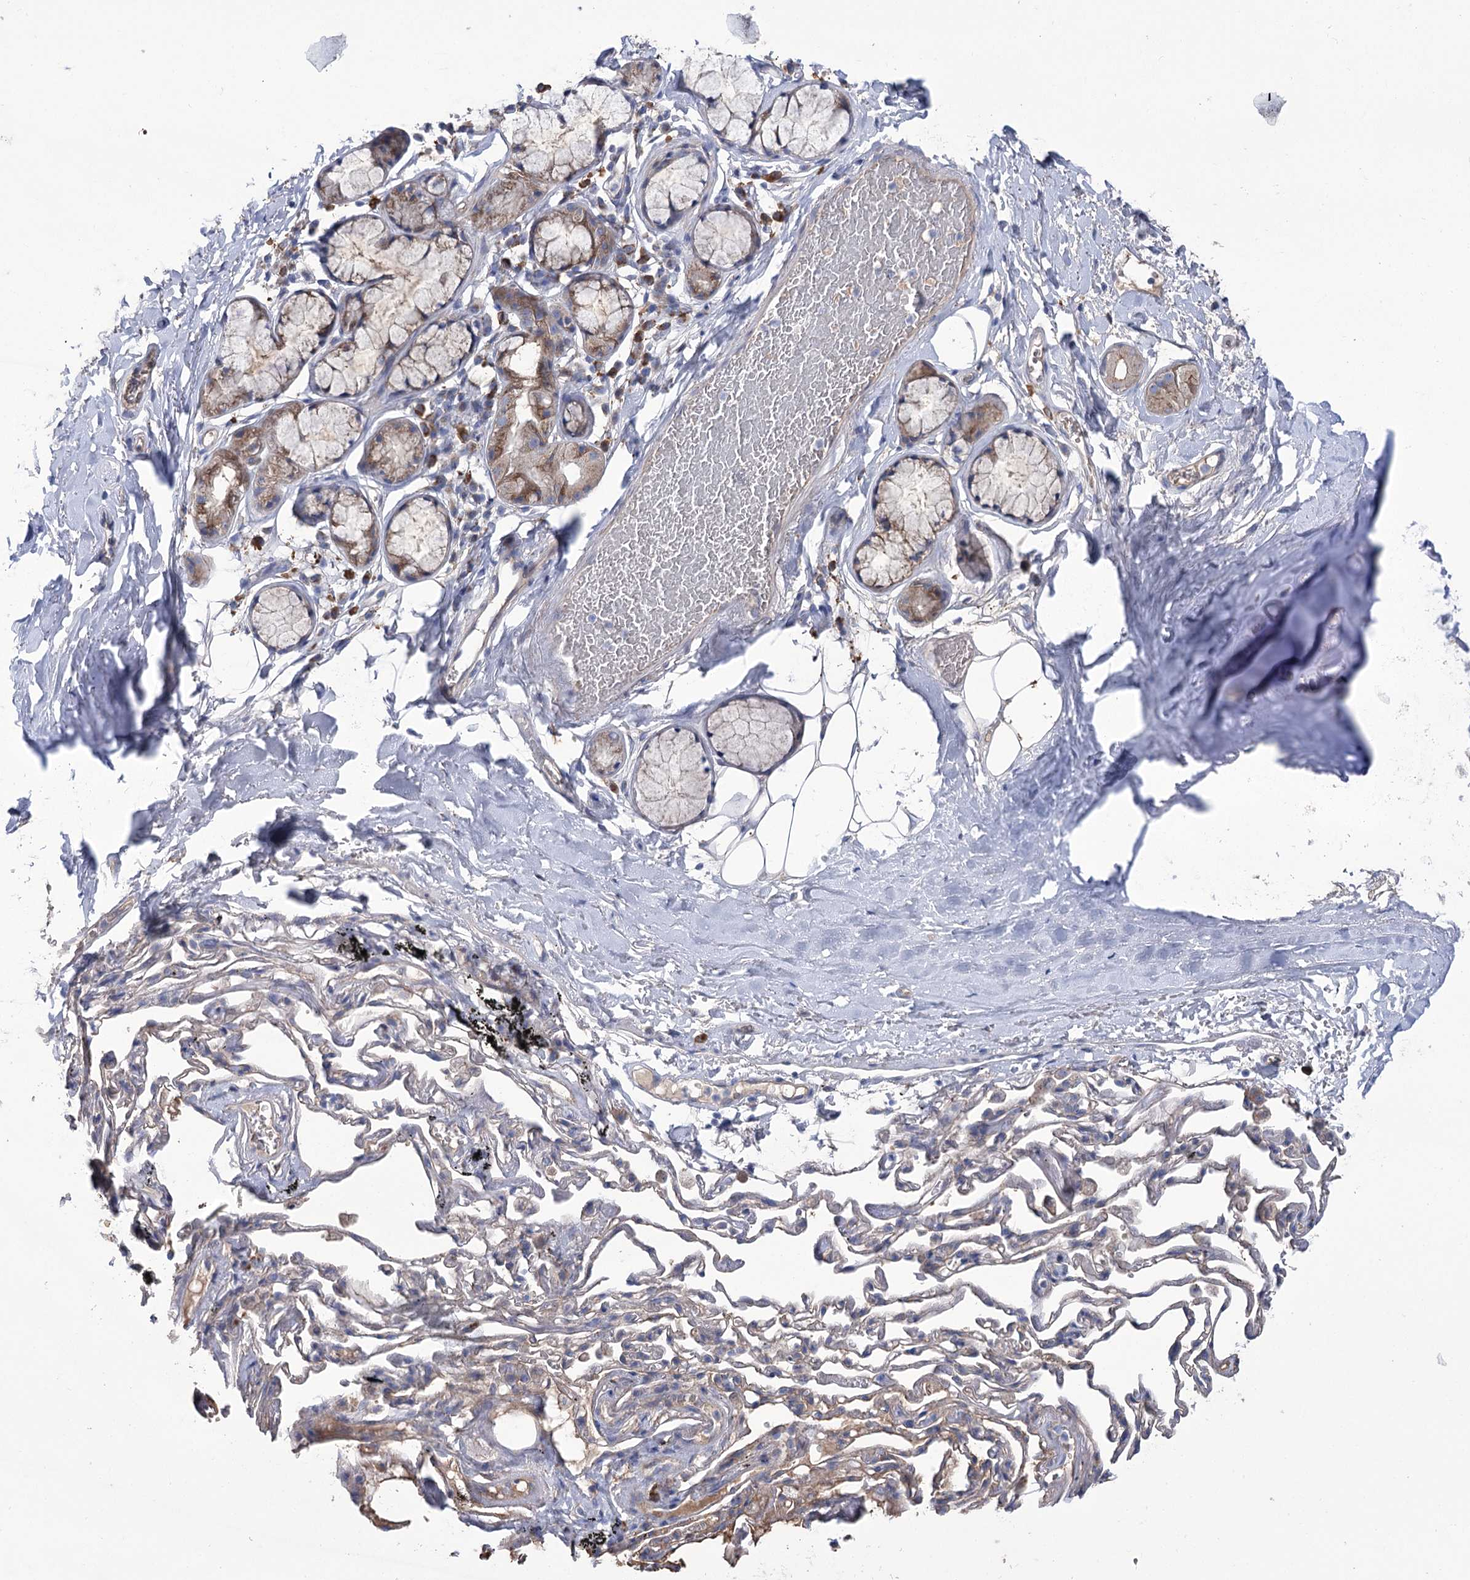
{"staining": {"intensity": "moderate", "quantity": "<25%", "location": "cytoplasmic/membranous"}, "tissue": "adipose tissue", "cell_type": "Adipocytes", "image_type": "normal", "snomed": [{"axis": "morphology", "description": "Normal tissue, NOS"}, {"axis": "topography", "description": "Lymph node"}, {"axis": "topography", "description": "Bronchus"}], "caption": "Brown immunohistochemical staining in unremarkable adipose tissue exhibits moderate cytoplasmic/membranous staining in approximately <25% of adipocytes. (Stains: DAB in brown, nuclei in blue, Microscopy: brightfield microscopy at high magnification).", "gene": "CEP164", "patient": {"sex": "male", "age": 63}}